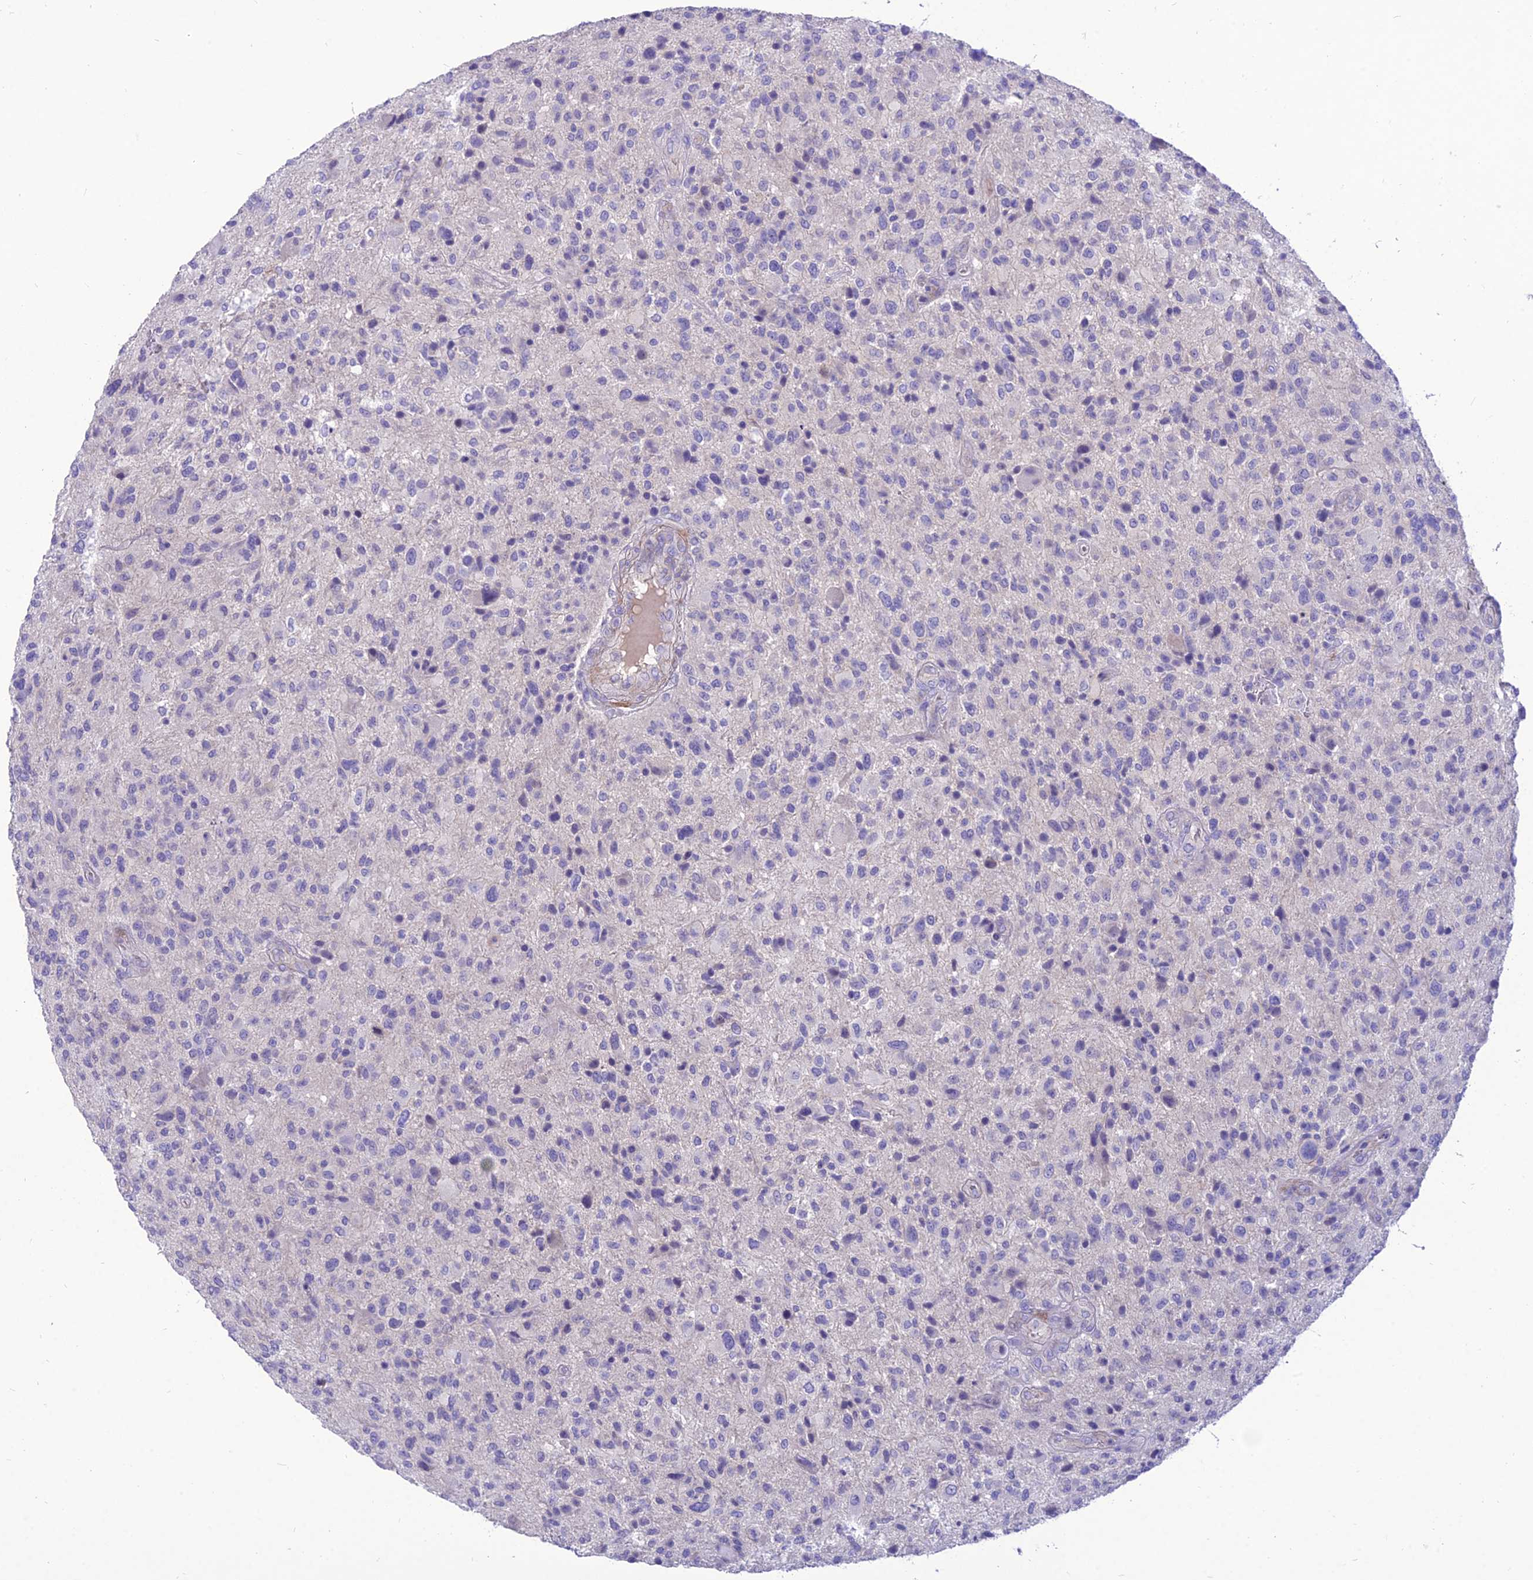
{"staining": {"intensity": "negative", "quantity": "none", "location": "none"}, "tissue": "glioma", "cell_type": "Tumor cells", "image_type": "cancer", "snomed": [{"axis": "morphology", "description": "Glioma, malignant, High grade"}, {"axis": "topography", "description": "Brain"}], "caption": "DAB immunohistochemical staining of human glioma displays no significant expression in tumor cells.", "gene": "TEKT3", "patient": {"sex": "male", "age": 47}}